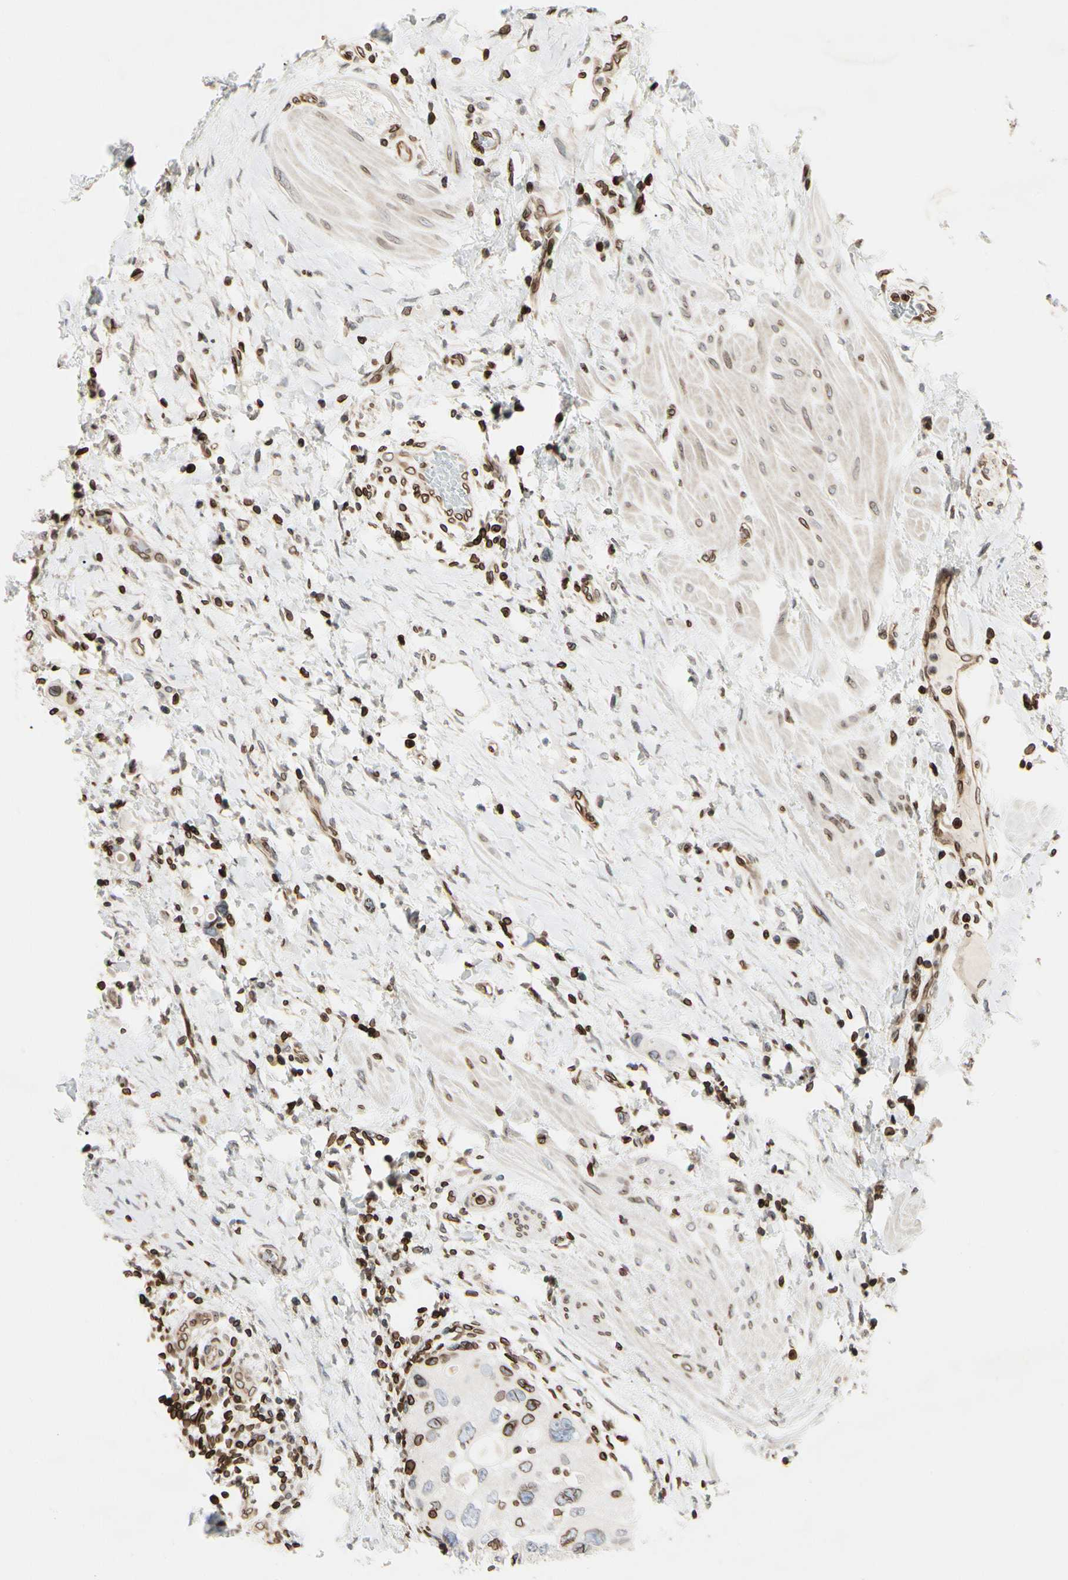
{"staining": {"intensity": "moderate", "quantity": "<25%", "location": "cytoplasmic/membranous,nuclear"}, "tissue": "urothelial cancer", "cell_type": "Tumor cells", "image_type": "cancer", "snomed": [{"axis": "morphology", "description": "Urothelial carcinoma, High grade"}, {"axis": "topography", "description": "Urinary bladder"}], "caption": "Immunohistochemistry histopathology image of human urothelial carcinoma (high-grade) stained for a protein (brown), which demonstrates low levels of moderate cytoplasmic/membranous and nuclear staining in about <25% of tumor cells.", "gene": "TMPO", "patient": {"sex": "female", "age": 56}}